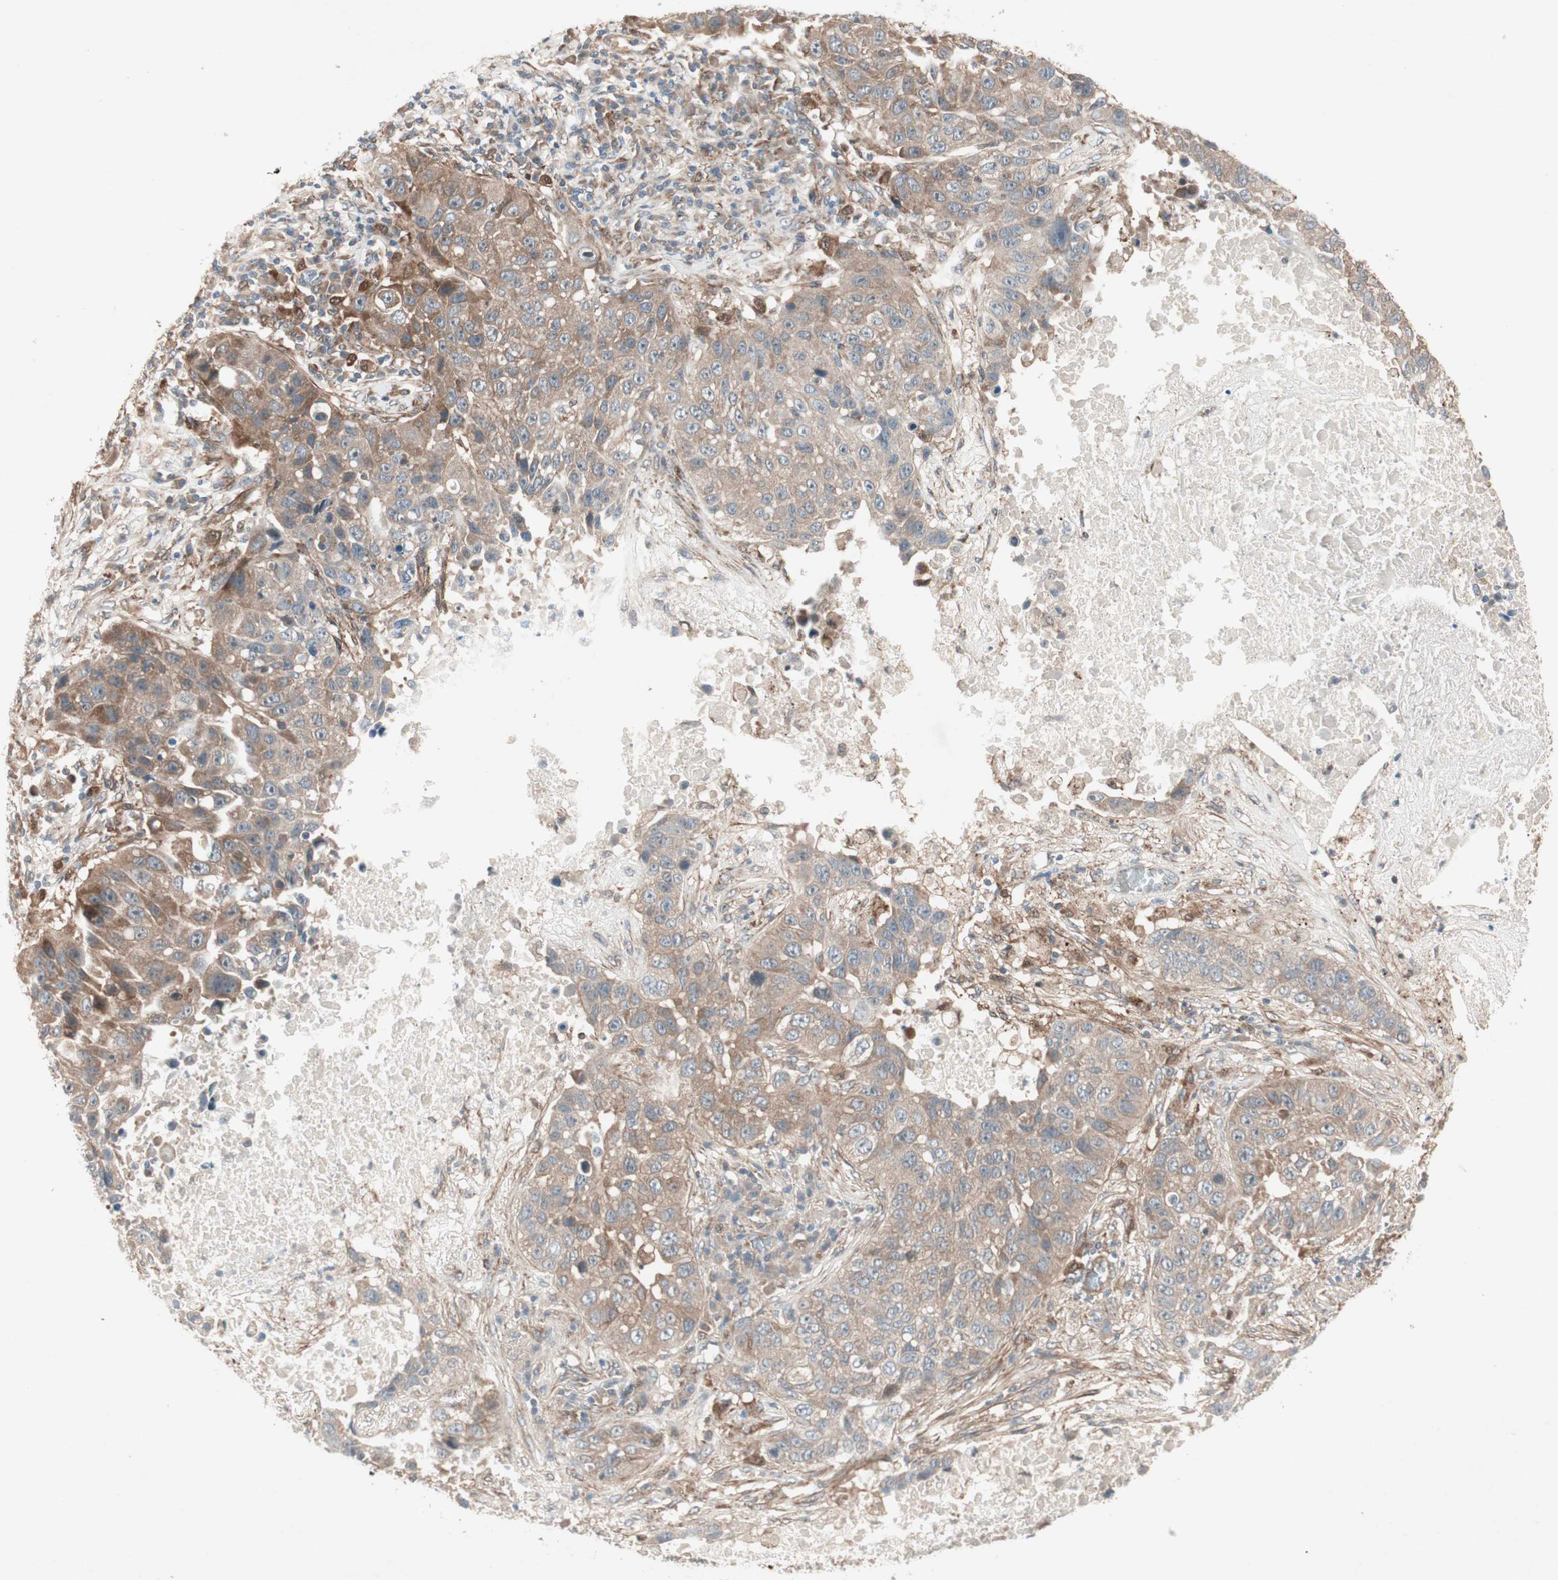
{"staining": {"intensity": "moderate", "quantity": "25%-75%", "location": "cytoplasmic/membranous"}, "tissue": "lung cancer", "cell_type": "Tumor cells", "image_type": "cancer", "snomed": [{"axis": "morphology", "description": "Squamous cell carcinoma, NOS"}, {"axis": "topography", "description": "Lung"}], "caption": "A brown stain shows moderate cytoplasmic/membranous expression of a protein in lung cancer tumor cells.", "gene": "SDSL", "patient": {"sex": "male", "age": 57}}